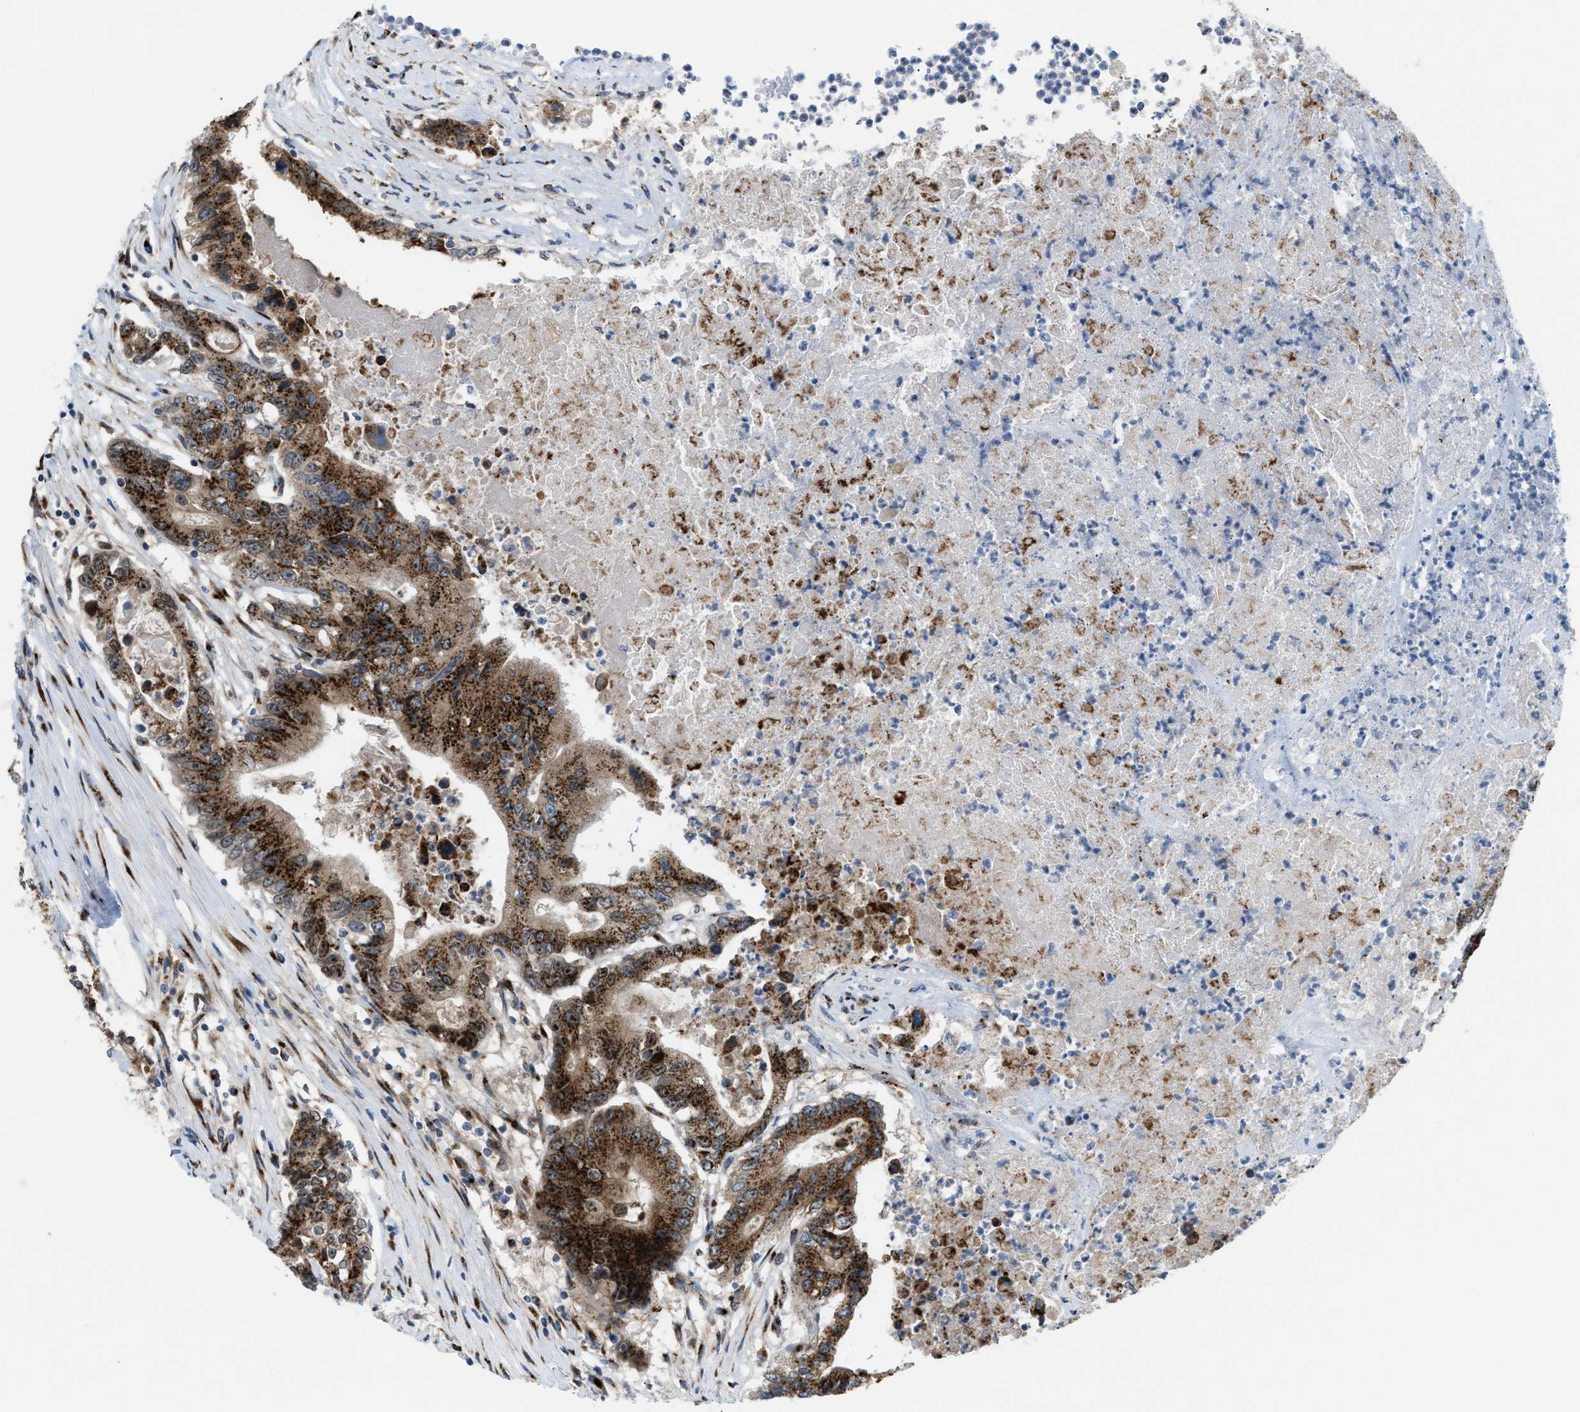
{"staining": {"intensity": "strong", "quantity": ">75%", "location": "cytoplasmic/membranous"}, "tissue": "colorectal cancer", "cell_type": "Tumor cells", "image_type": "cancer", "snomed": [{"axis": "morphology", "description": "Adenocarcinoma, NOS"}, {"axis": "topography", "description": "Colon"}], "caption": "The micrograph displays a brown stain indicating the presence of a protein in the cytoplasmic/membranous of tumor cells in colorectal adenocarcinoma. The staining was performed using DAB (3,3'-diaminobenzidine), with brown indicating positive protein expression. Nuclei are stained blue with hematoxylin.", "gene": "SLC38A10", "patient": {"sex": "female", "age": 77}}